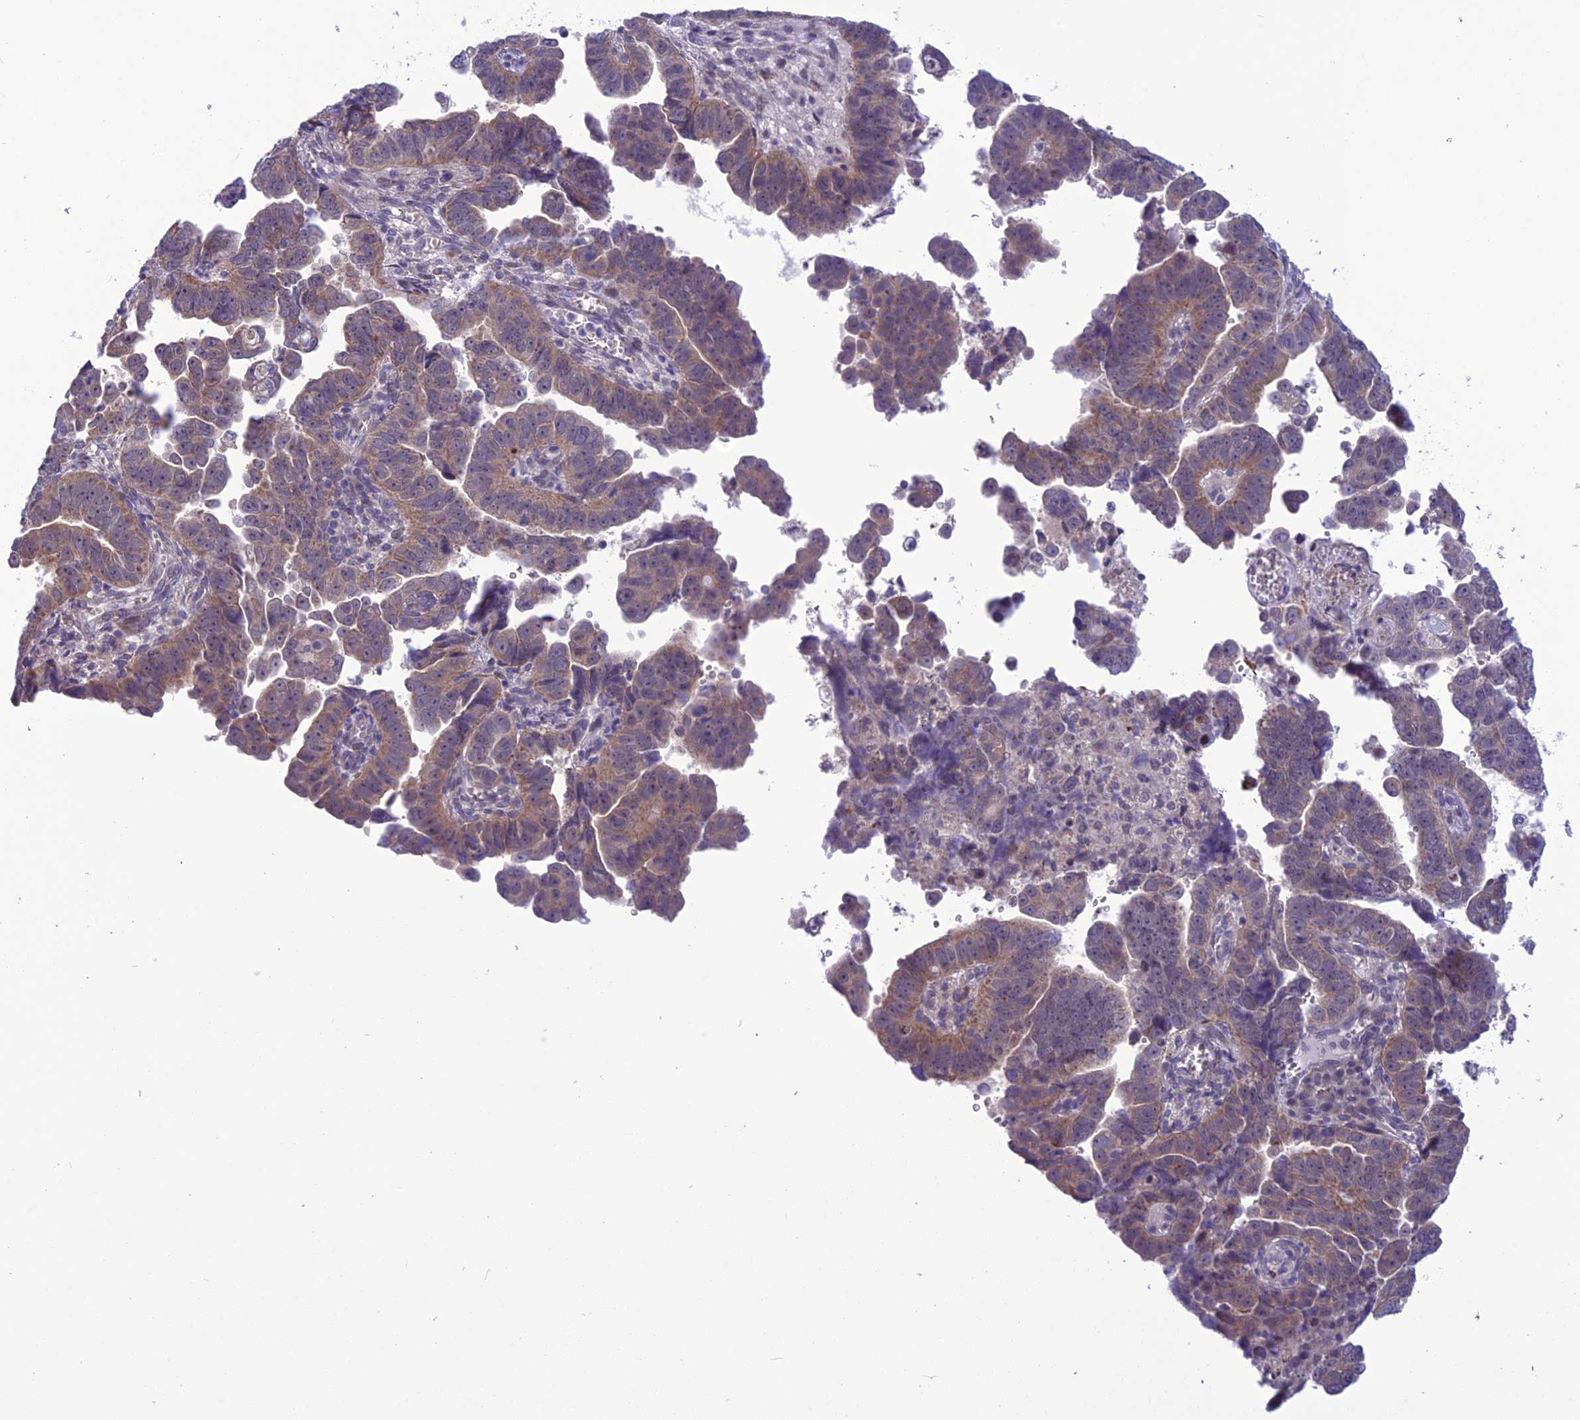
{"staining": {"intensity": "moderate", "quantity": "25%-75%", "location": "cytoplasmic/membranous"}, "tissue": "endometrial cancer", "cell_type": "Tumor cells", "image_type": "cancer", "snomed": [{"axis": "morphology", "description": "Adenocarcinoma, NOS"}, {"axis": "topography", "description": "Endometrium"}], "caption": "Protein staining of adenocarcinoma (endometrial) tissue reveals moderate cytoplasmic/membranous staining in about 25%-75% of tumor cells.", "gene": "PSMF1", "patient": {"sex": "female", "age": 75}}